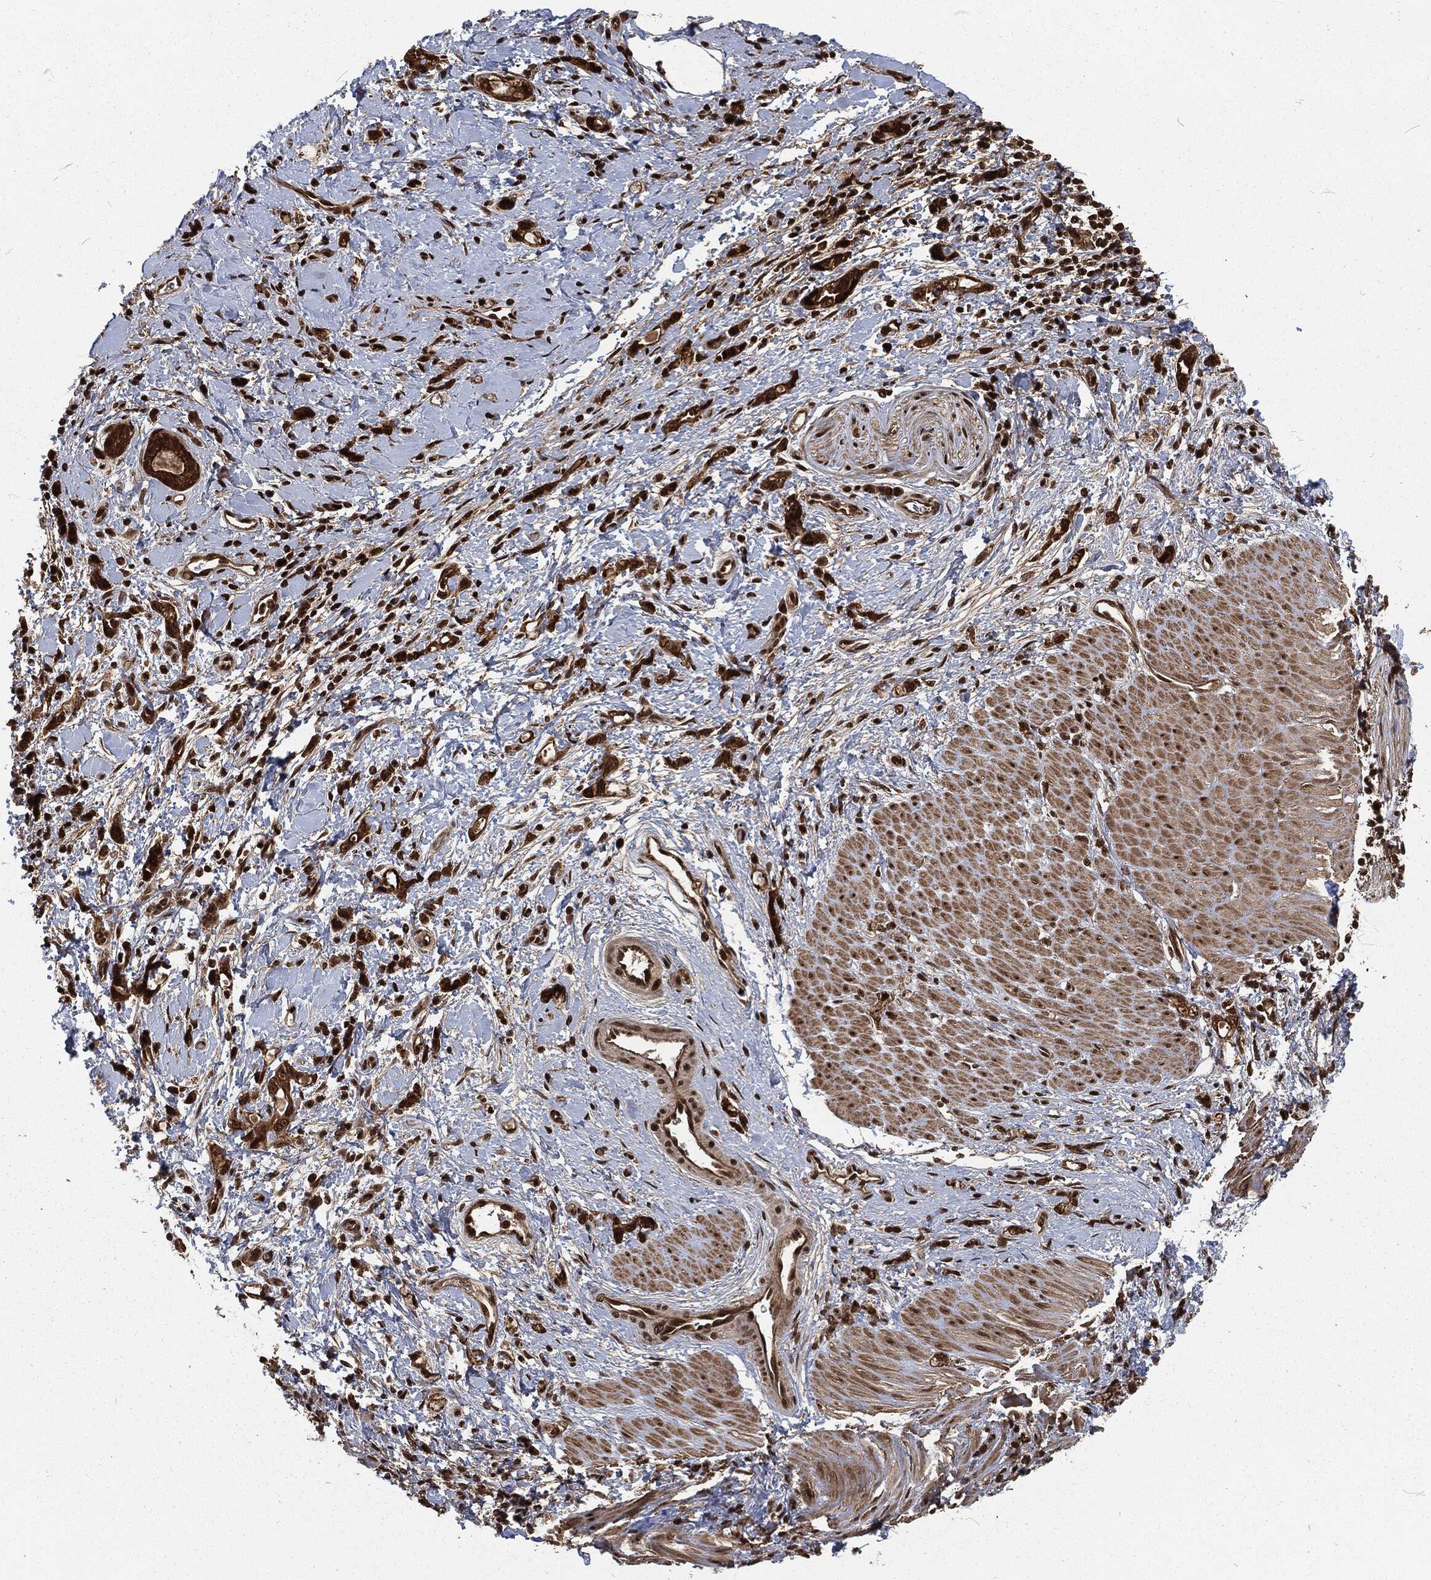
{"staining": {"intensity": "strong", "quantity": ">75%", "location": "cytoplasmic/membranous,nuclear"}, "tissue": "stomach cancer", "cell_type": "Tumor cells", "image_type": "cancer", "snomed": [{"axis": "morphology", "description": "Normal tissue, NOS"}, {"axis": "morphology", "description": "Adenocarcinoma, NOS"}, {"axis": "topography", "description": "Stomach"}], "caption": "Adenocarcinoma (stomach) stained for a protein shows strong cytoplasmic/membranous and nuclear positivity in tumor cells.", "gene": "NGRN", "patient": {"sex": "male", "age": 67}}